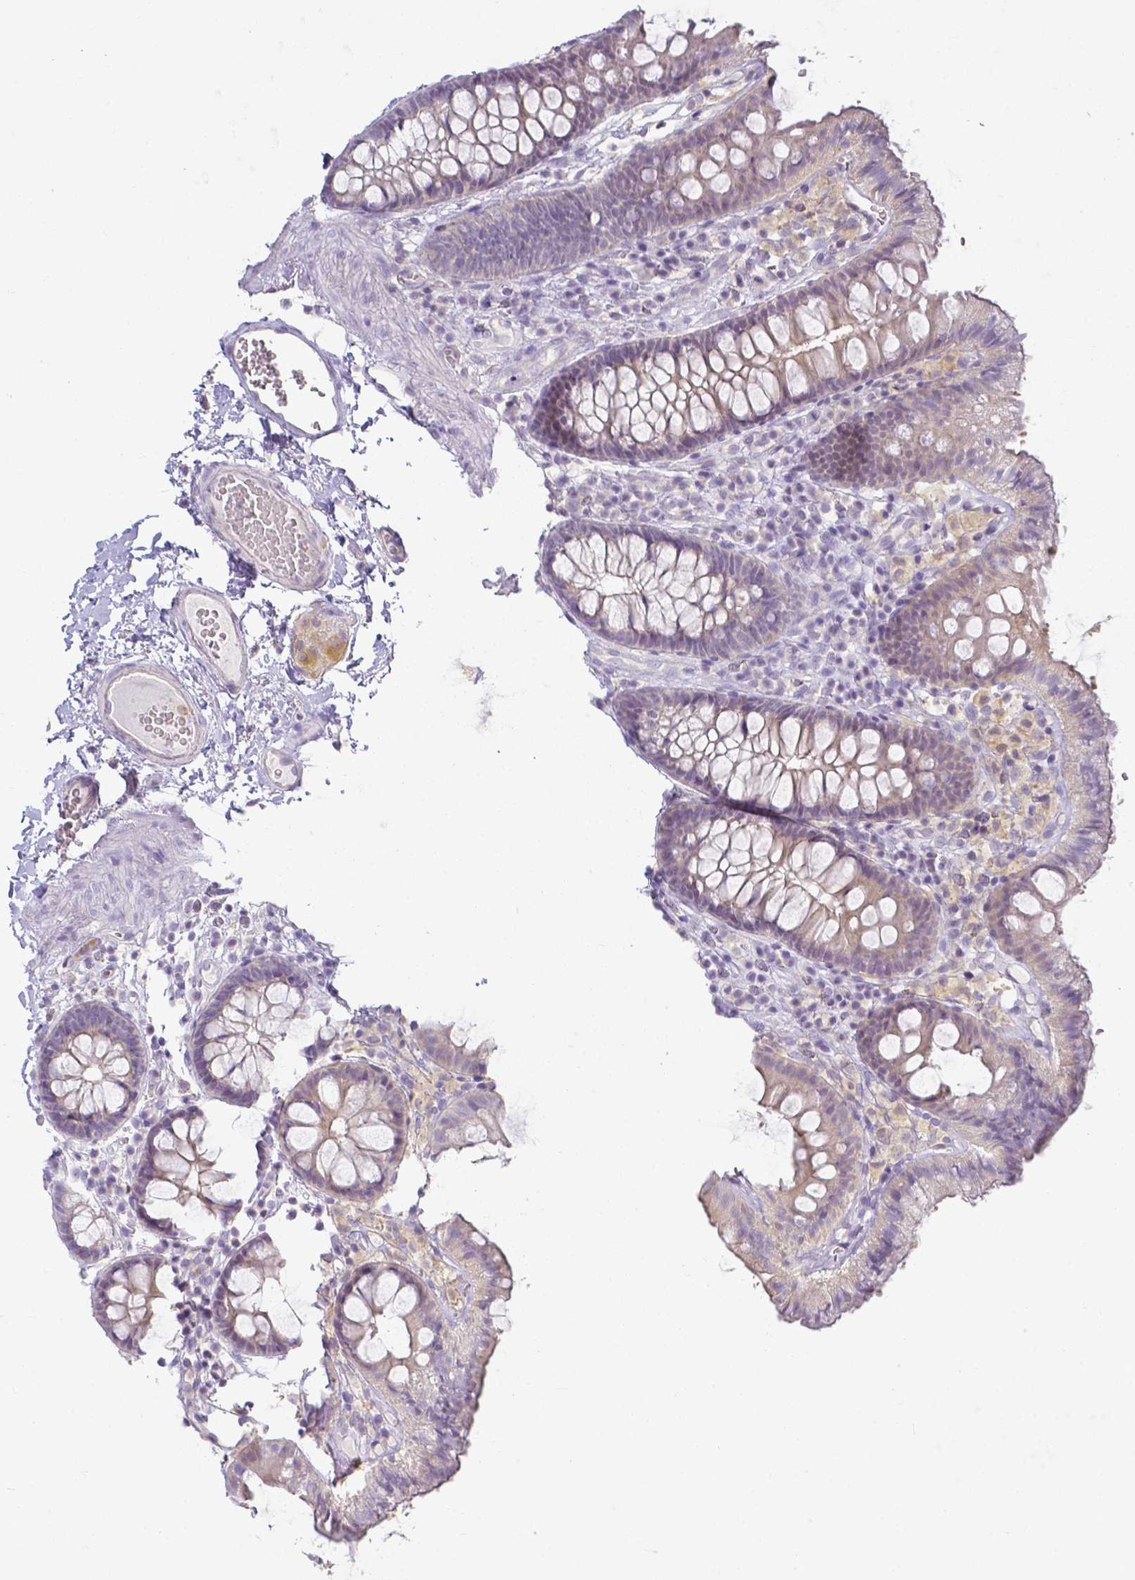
{"staining": {"intensity": "negative", "quantity": "none", "location": "none"}, "tissue": "colon", "cell_type": "Endothelial cells", "image_type": "normal", "snomed": [{"axis": "morphology", "description": "Normal tissue, NOS"}, {"axis": "topography", "description": "Colon"}], "caption": "Endothelial cells show no significant staining in normal colon.", "gene": "KCNH1", "patient": {"sex": "male", "age": 84}}